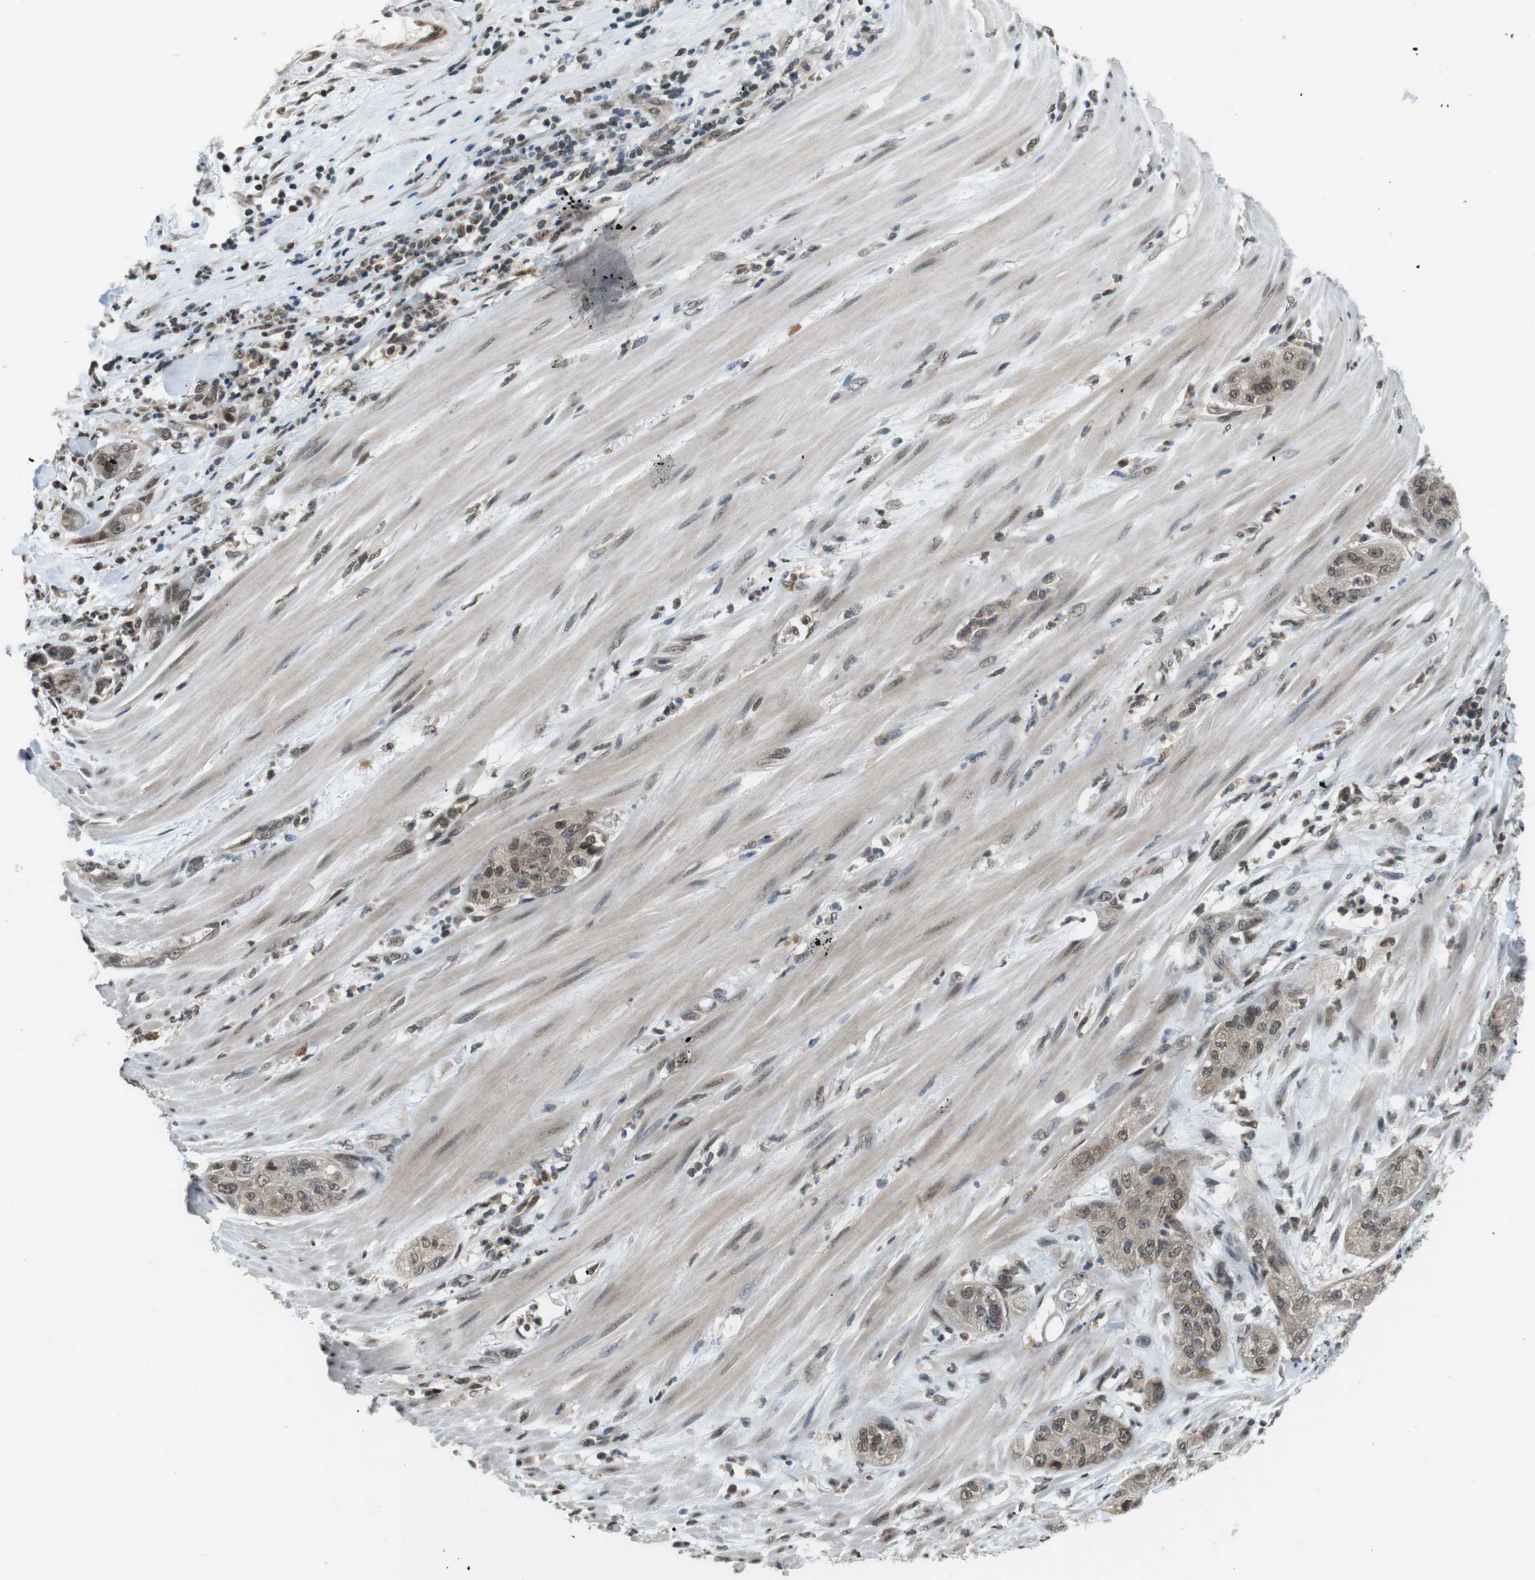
{"staining": {"intensity": "weak", "quantity": ">75%", "location": "cytoplasmic/membranous,nuclear"}, "tissue": "pancreatic cancer", "cell_type": "Tumor cells", "image_type": "cancer", "snomed": [{"axis": "morphology", "description": "Adenocarcinoma, NOS"}, {"axis": "topography", "description": "Pancreas"}], "caption": "Immunohistochemistry (IHC) photomicrograph of human pancreatic cancer (adenocarcinoma) stained for a protein (brown), which shows low levels of weak cytoplasmic/membranous and nuclear positivity in approximately >75% of tumor cells.", "gene": "NEK4", "patient": {"sex": "female", "age": 78}}